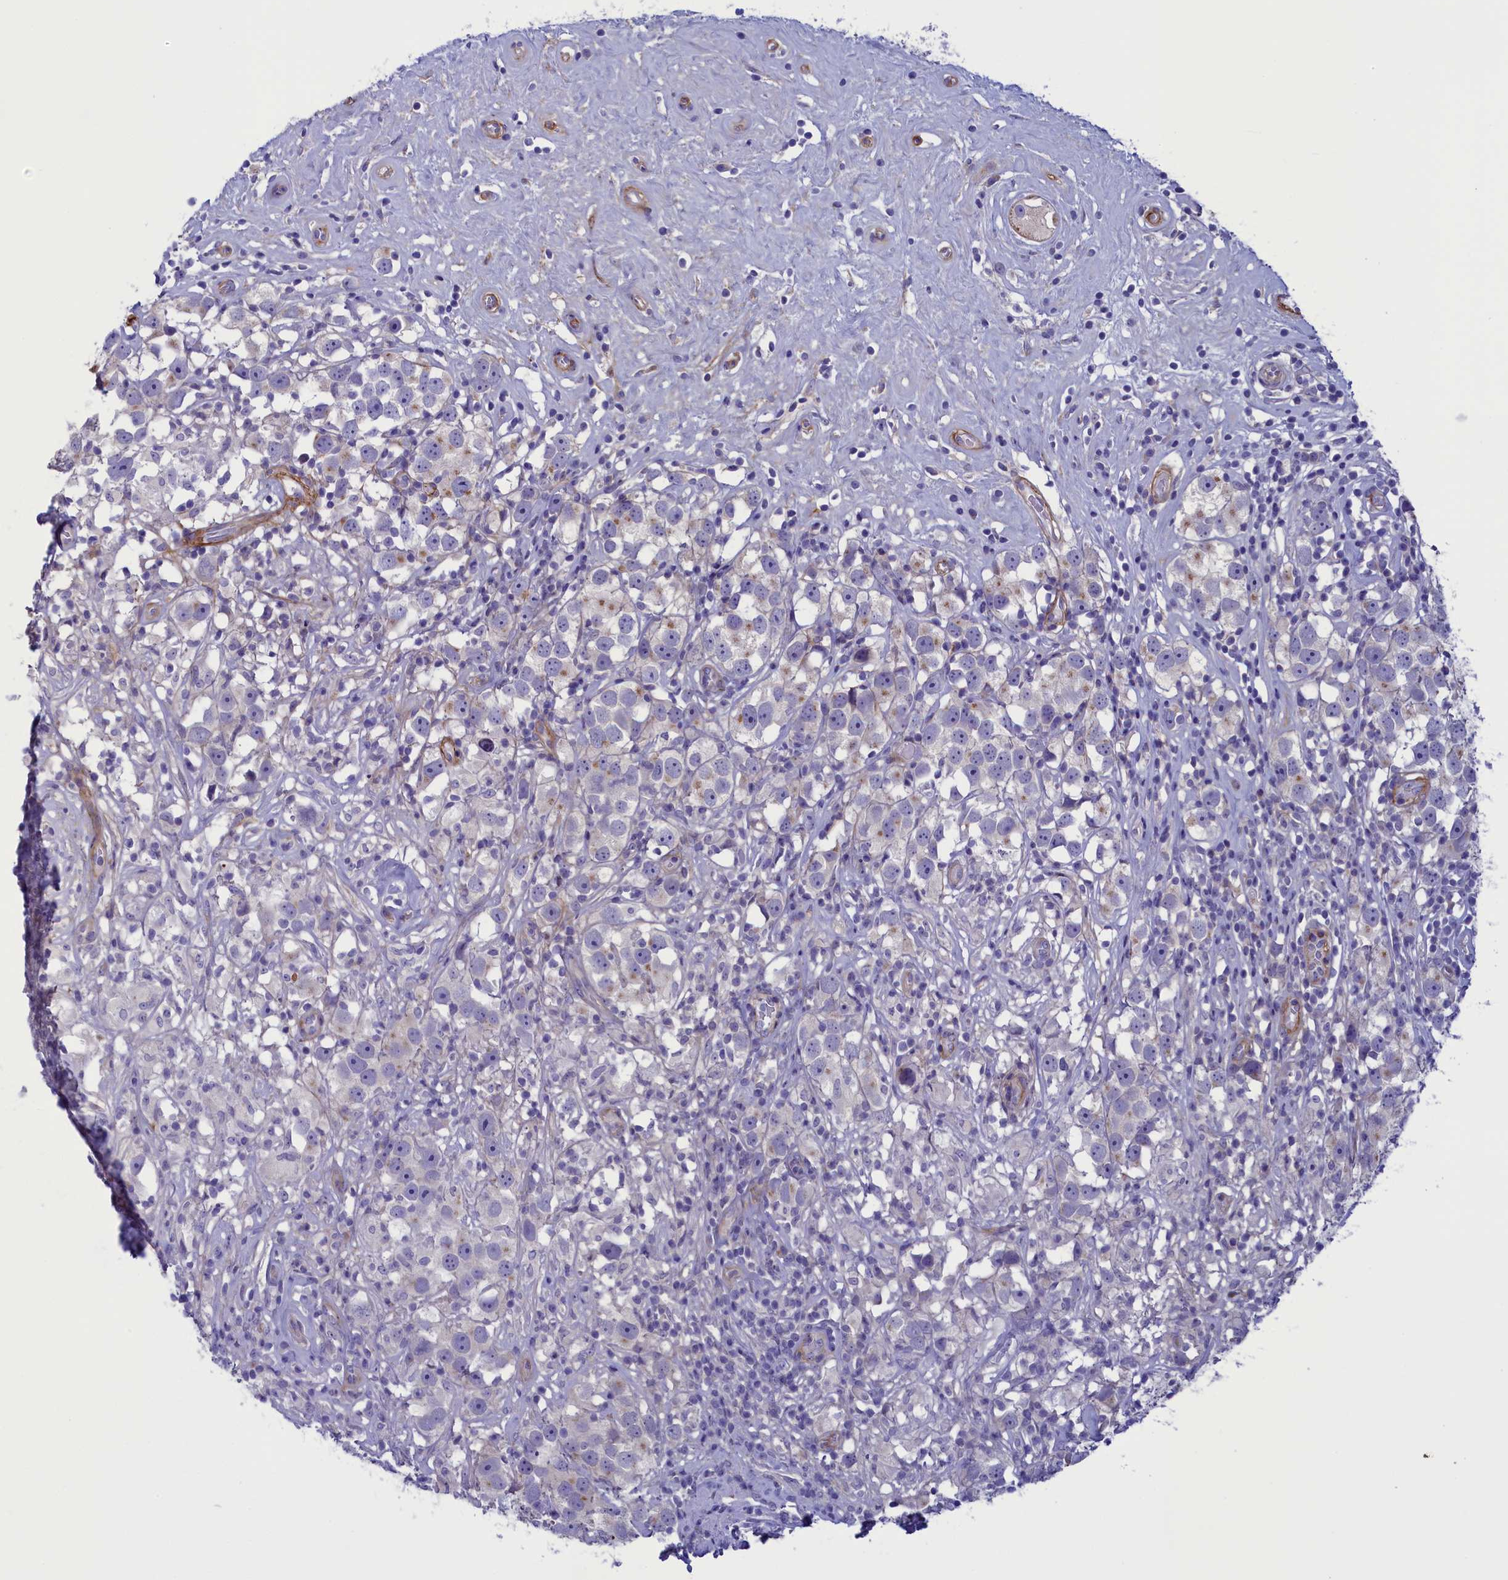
{"staining": {"intensity": "negative", "quantity": "none", "location": "none"}, "tissue": "testis cancer", "cell_type": "Tumor cells", "image_type": "cancer", "snomed": [{"axis": "morphology", "description": "Seminoma, NOS"}, {"axis": "topography", "description": "Testis"}], "caption": "This is an immunohistochemistry micrograph of human testis seminoma. There is no positivity in tumor cells.", "gene": "LOXL1", "patient": {"sex": "male", "age": 49}}